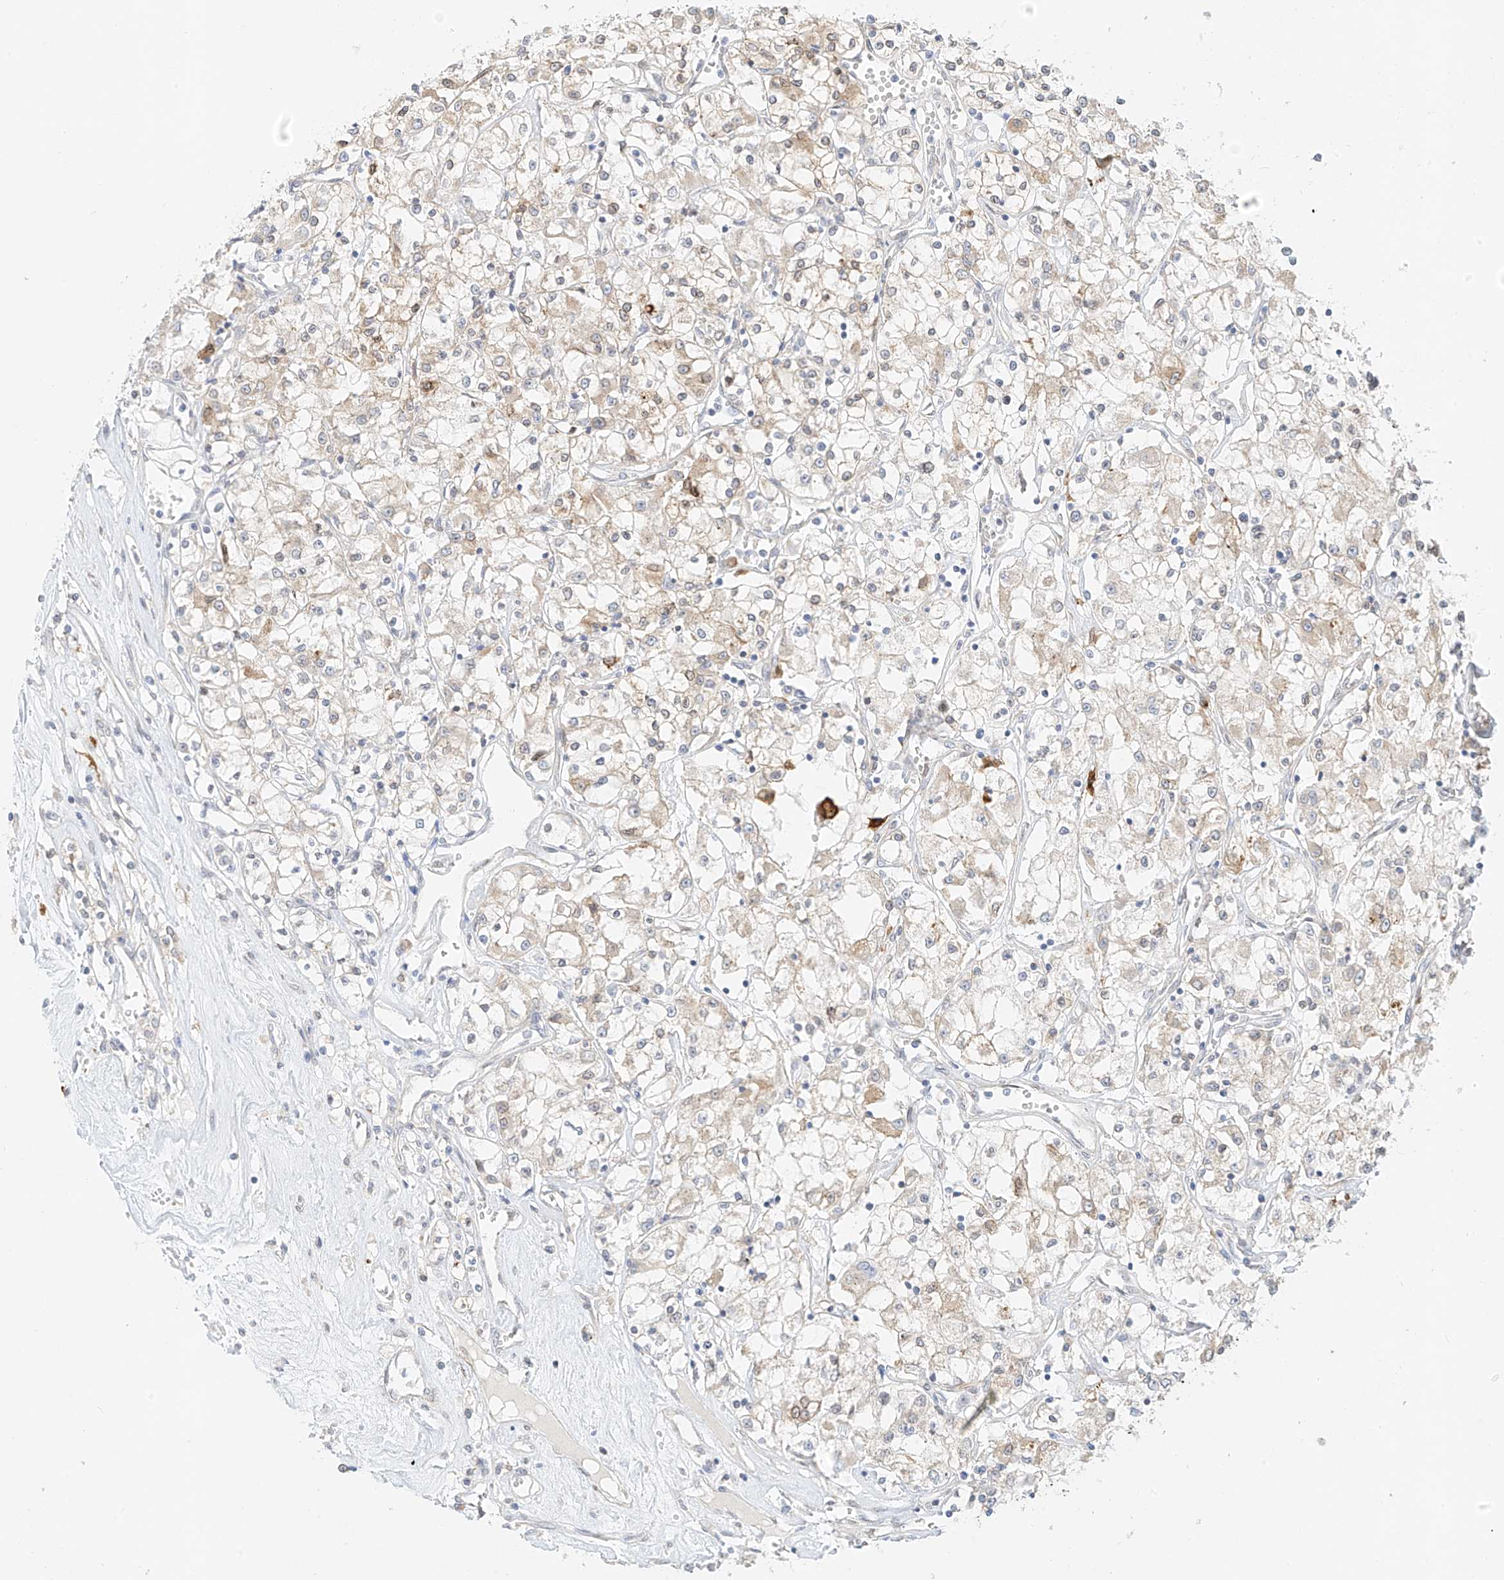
{"staining": {"intensity": "weak", "quantity": "<25%", "location": "cytoplasmic/membranous"}, "tissue": "renal cancer", "cell_type": "Tumor cells", "image_type": "cancer", "snomed": [{"axis": "morphology", "description": "Adenocarcinoma, NOS"}, {"axis": "topography", "description": "Kidney"}], "caption": "Tumor cells are negative for protein expression in human renal cancer (adenocarcinoma).", "gene": "PCYOX1", "patient": {"sex": "female", "age": 59}}